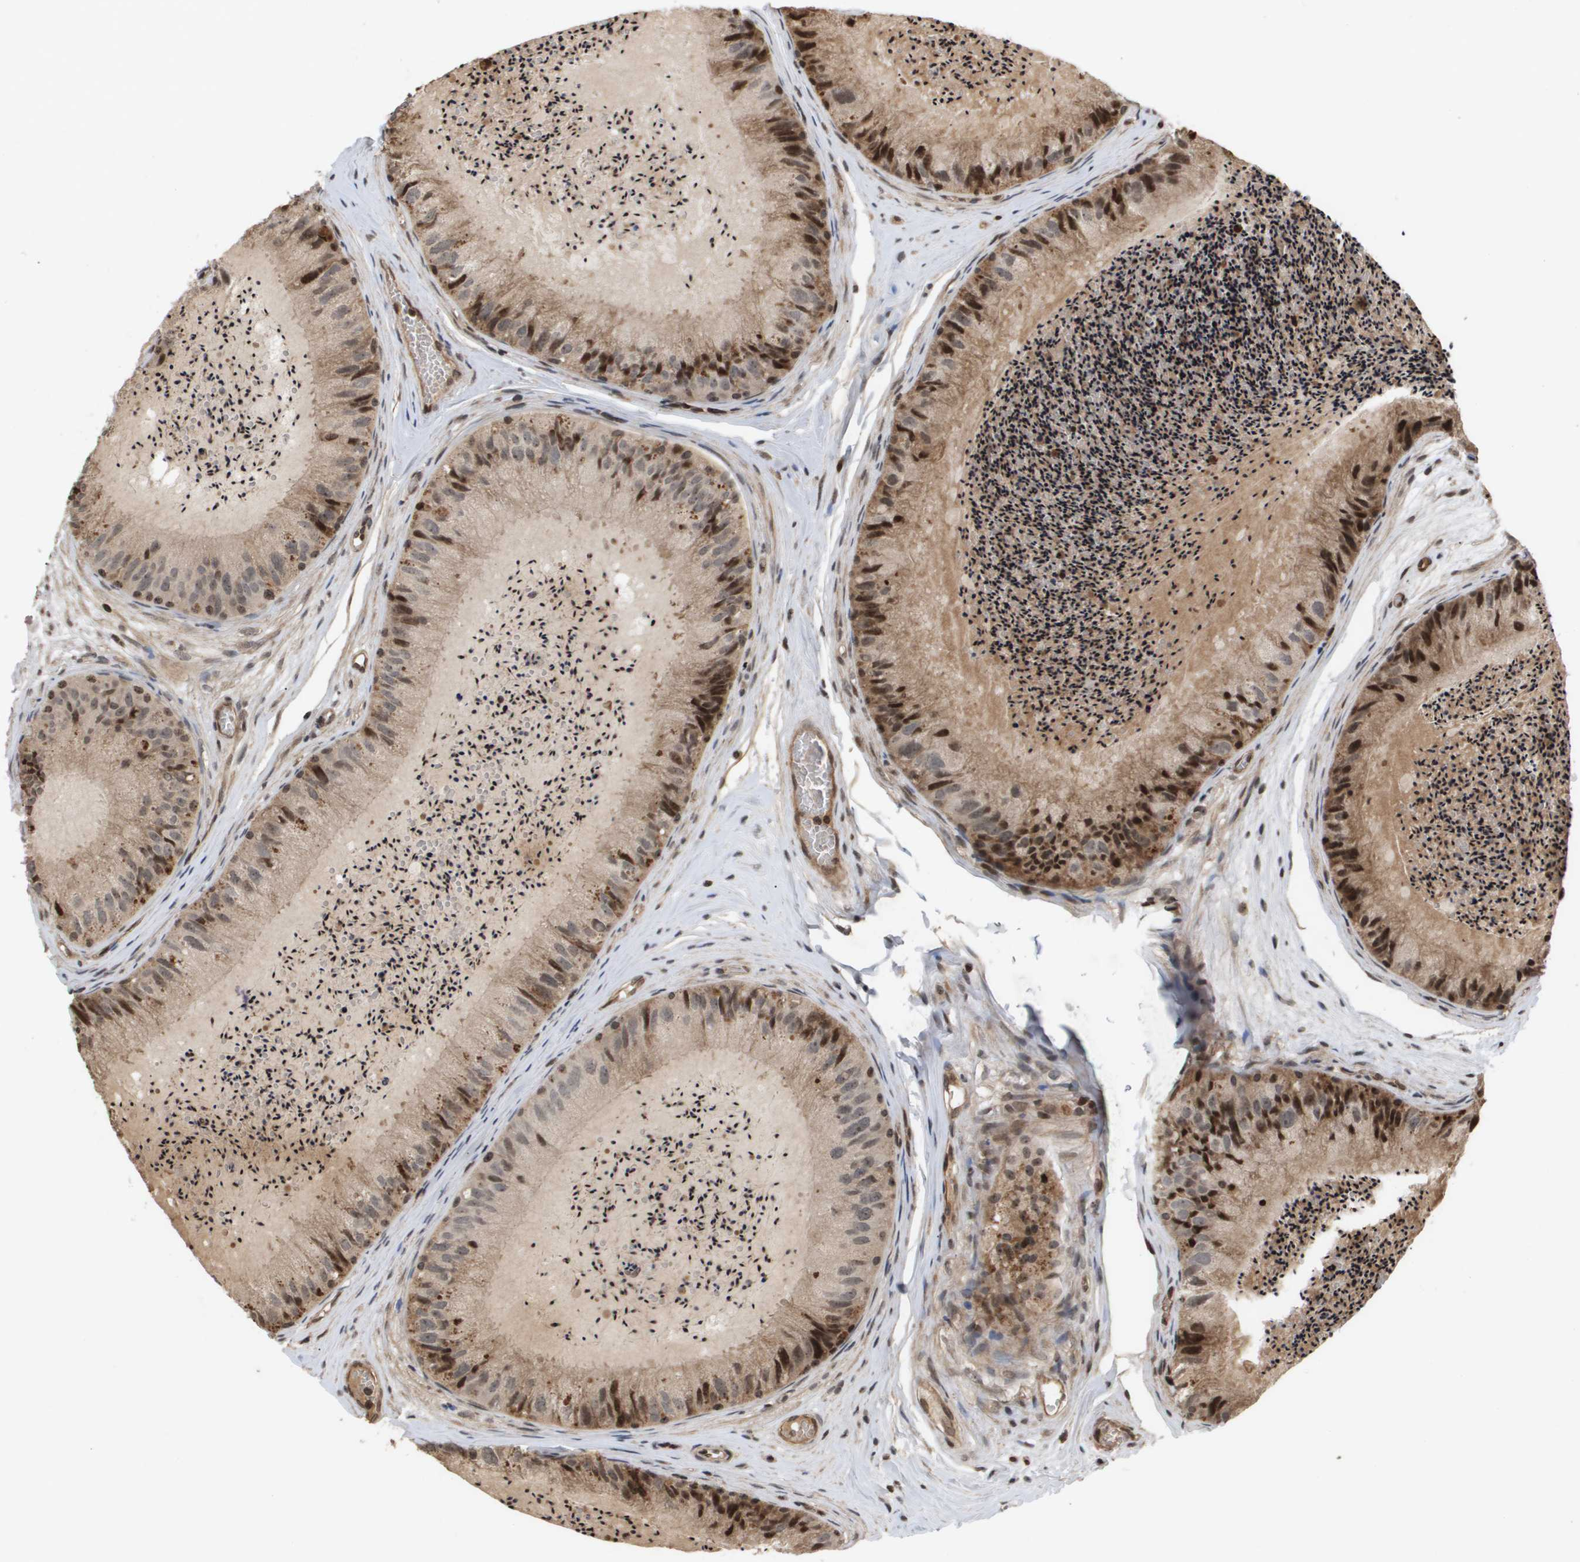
{"staining": {"intensity": "moderate", "quantity": ">75%", "location": "cytoplasmic/membranous,nuclear"}, "tissue": "epididymis", "cell_type": "Glandular cells", "image_type": "normal", "snomed": [{"axis": "morphology", "description": "Normal tissue, NOS"}, {"axis": "topography", "description": "Epididymis"}], "caption": "Immunohistochemical staining of normal epididymis displays moderate cytoplasmic/membranous,nuclear protein expression in about >75% of glandular cells.", "gene": "HSPA6", "patient": {"sex": "male", "age": 31}}